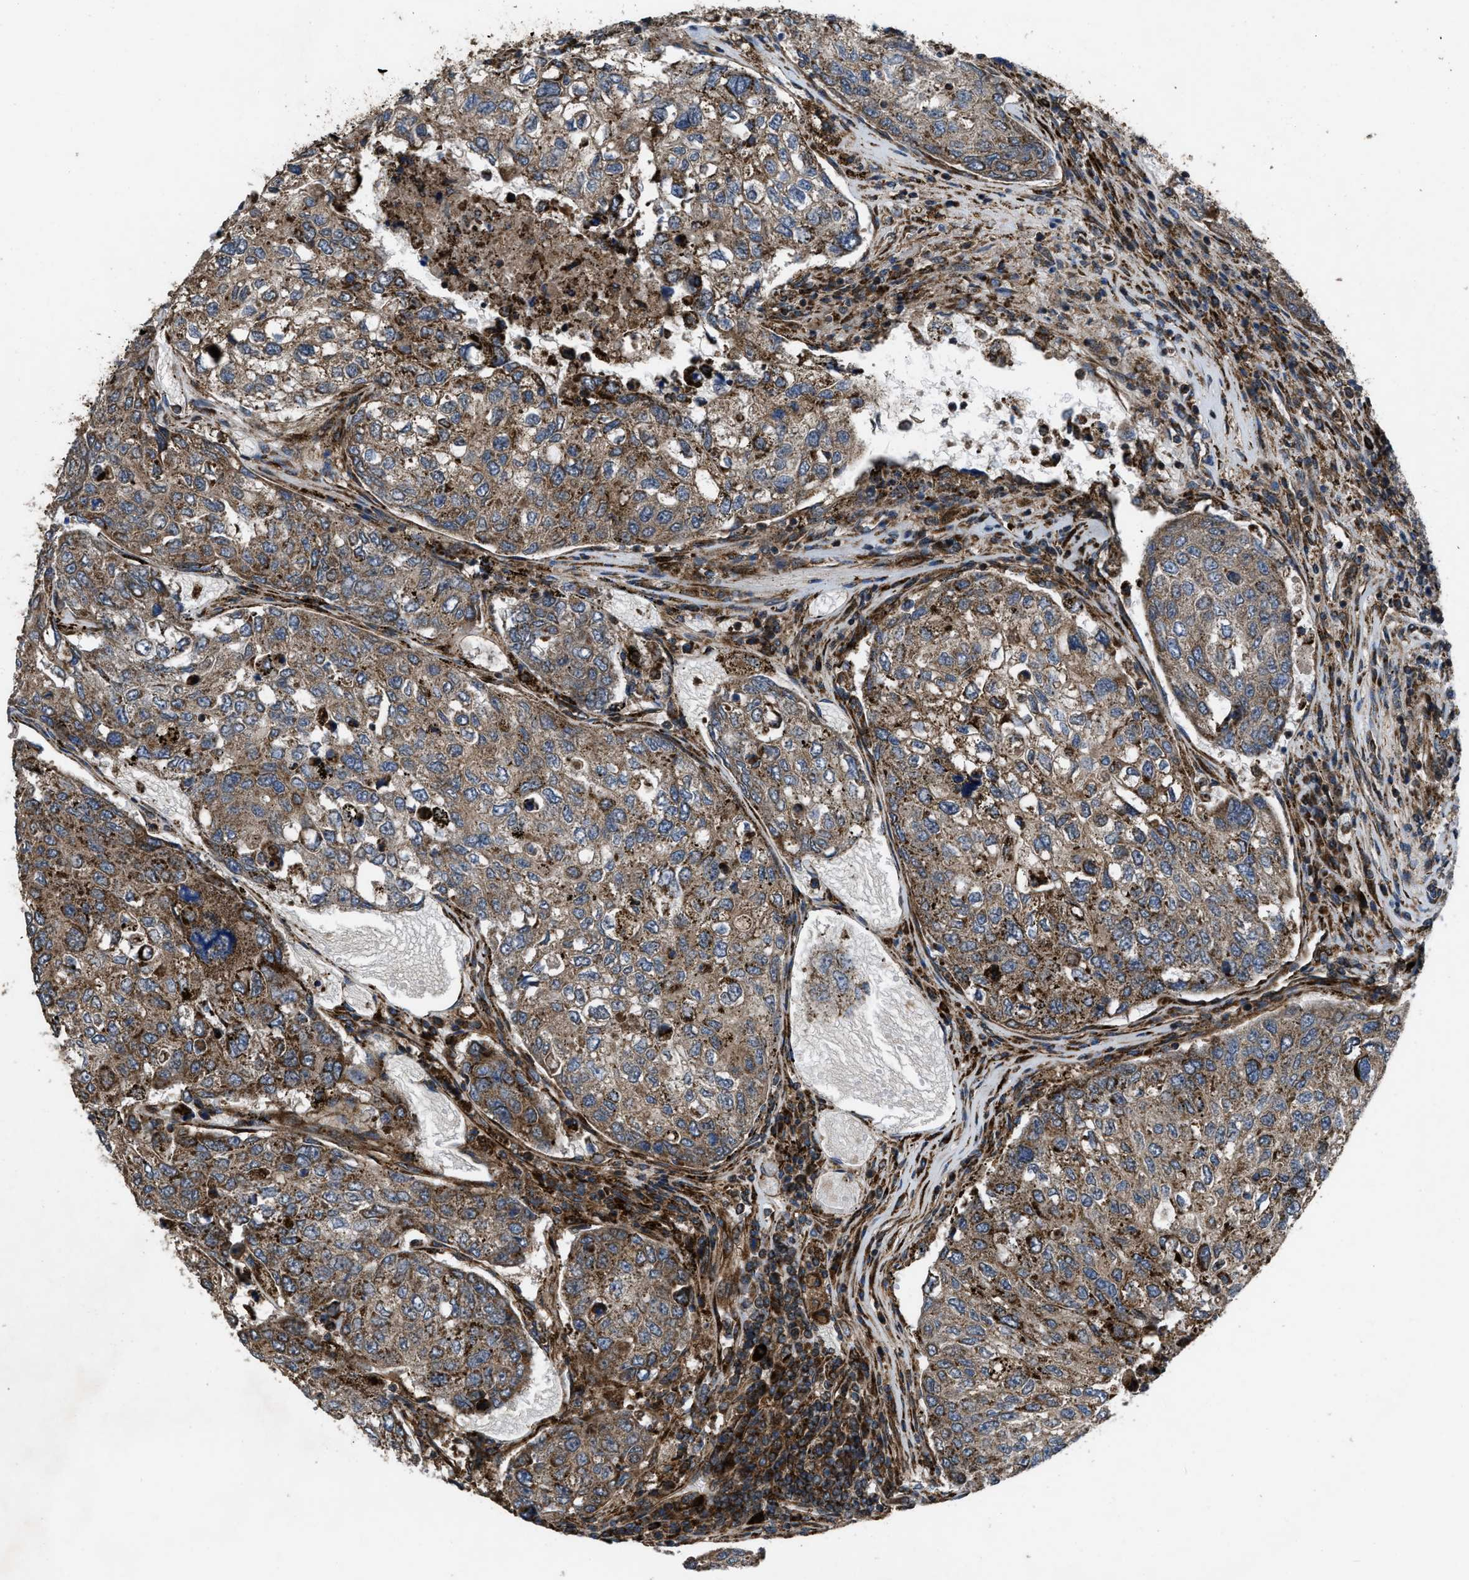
{"staining": {"intensity": "moderate", "quantity": ">75%", "location": "cytoplasmic/membranous"}, "tissue": "urothelial cancer", "cell_type": "Tumor cells", "image_type": "cancer", "snomed": [{"axis": "morphology", "description": "Urothelial carcinoma, High grade"}, {"axis": "topography", "description": "Lymph node"}, {"axis": "topography", "description": "Urinary bladder"}], "caption": "The photomicrograph demonstrates staining of urothelial cancer, revealing moderate cytoplasmic/membranous protein positivity (brown color) within tumor cells.", "gene": "PER3", "patient": {"sex": "male", "age": 51}}